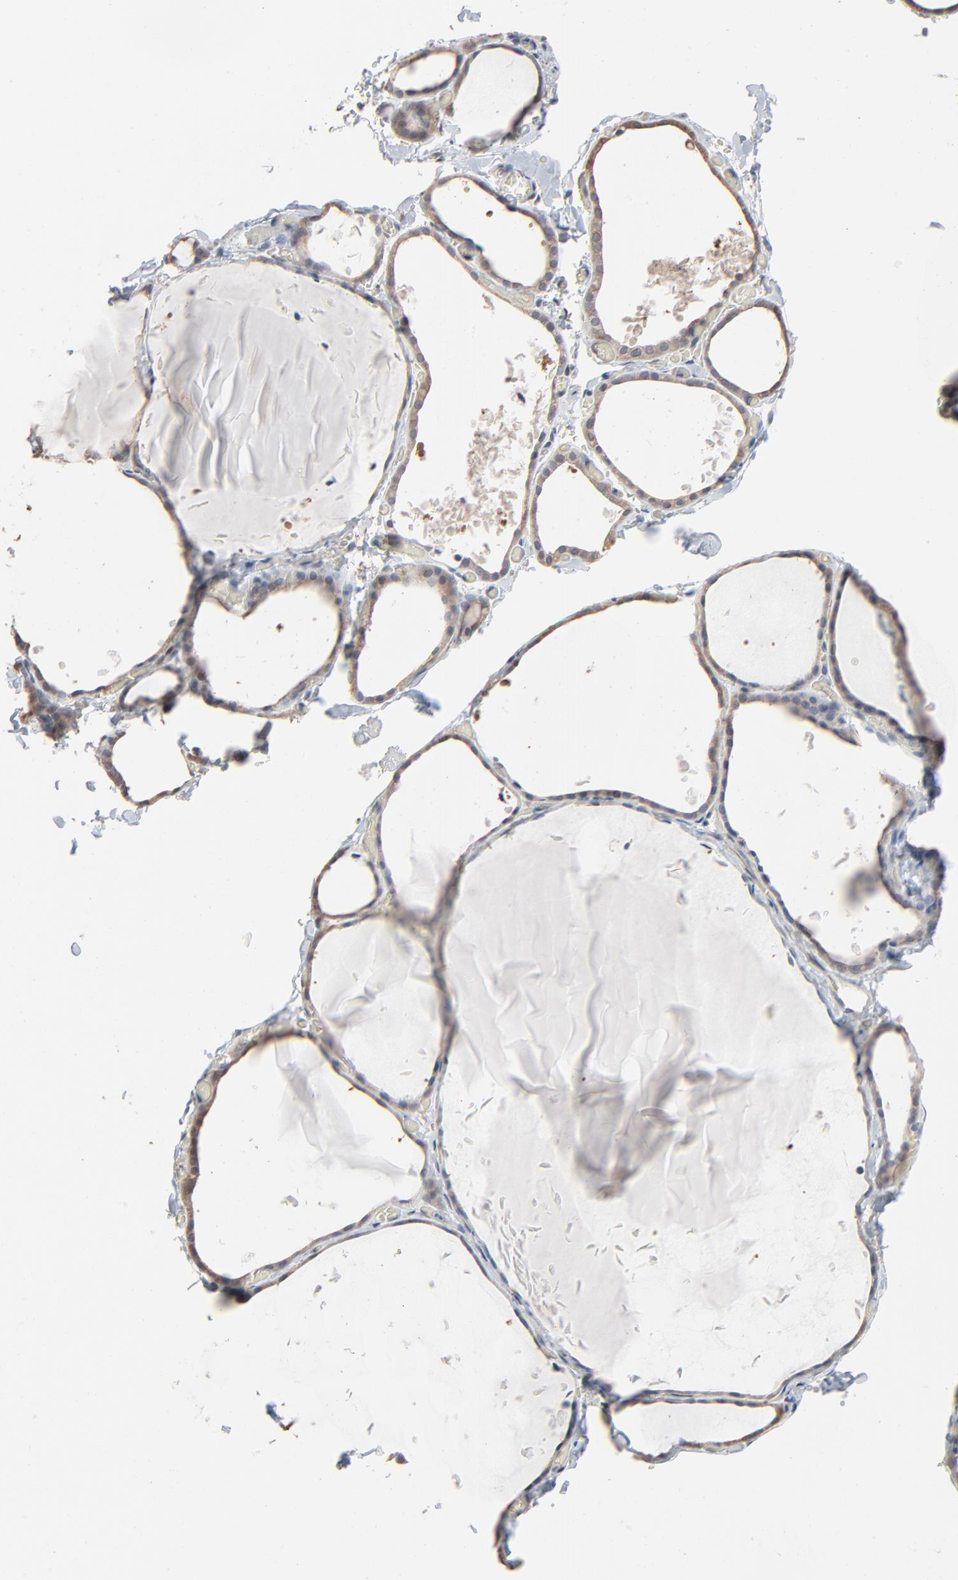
{"staining": {"intensity": "weak", "quantity": ">75%", "location": "cytoplasmic/membranous"}, "tissue": "thyroid gland", "cell_type": "Glandular cells", "image_type": "normal", "snomed": [{"axis": "morphology", "description": "Normal tissue, NOS"}, {"axis": "topography", "description": "Thyroid gland"}], "caption": "Protein expression analysis of normal thyroid gland reveals weak cytoplasmic/membranous expression in about >75% of glandular cells.", "gene": "CCT5", "patient": {"sex": "female", "age": 22}}